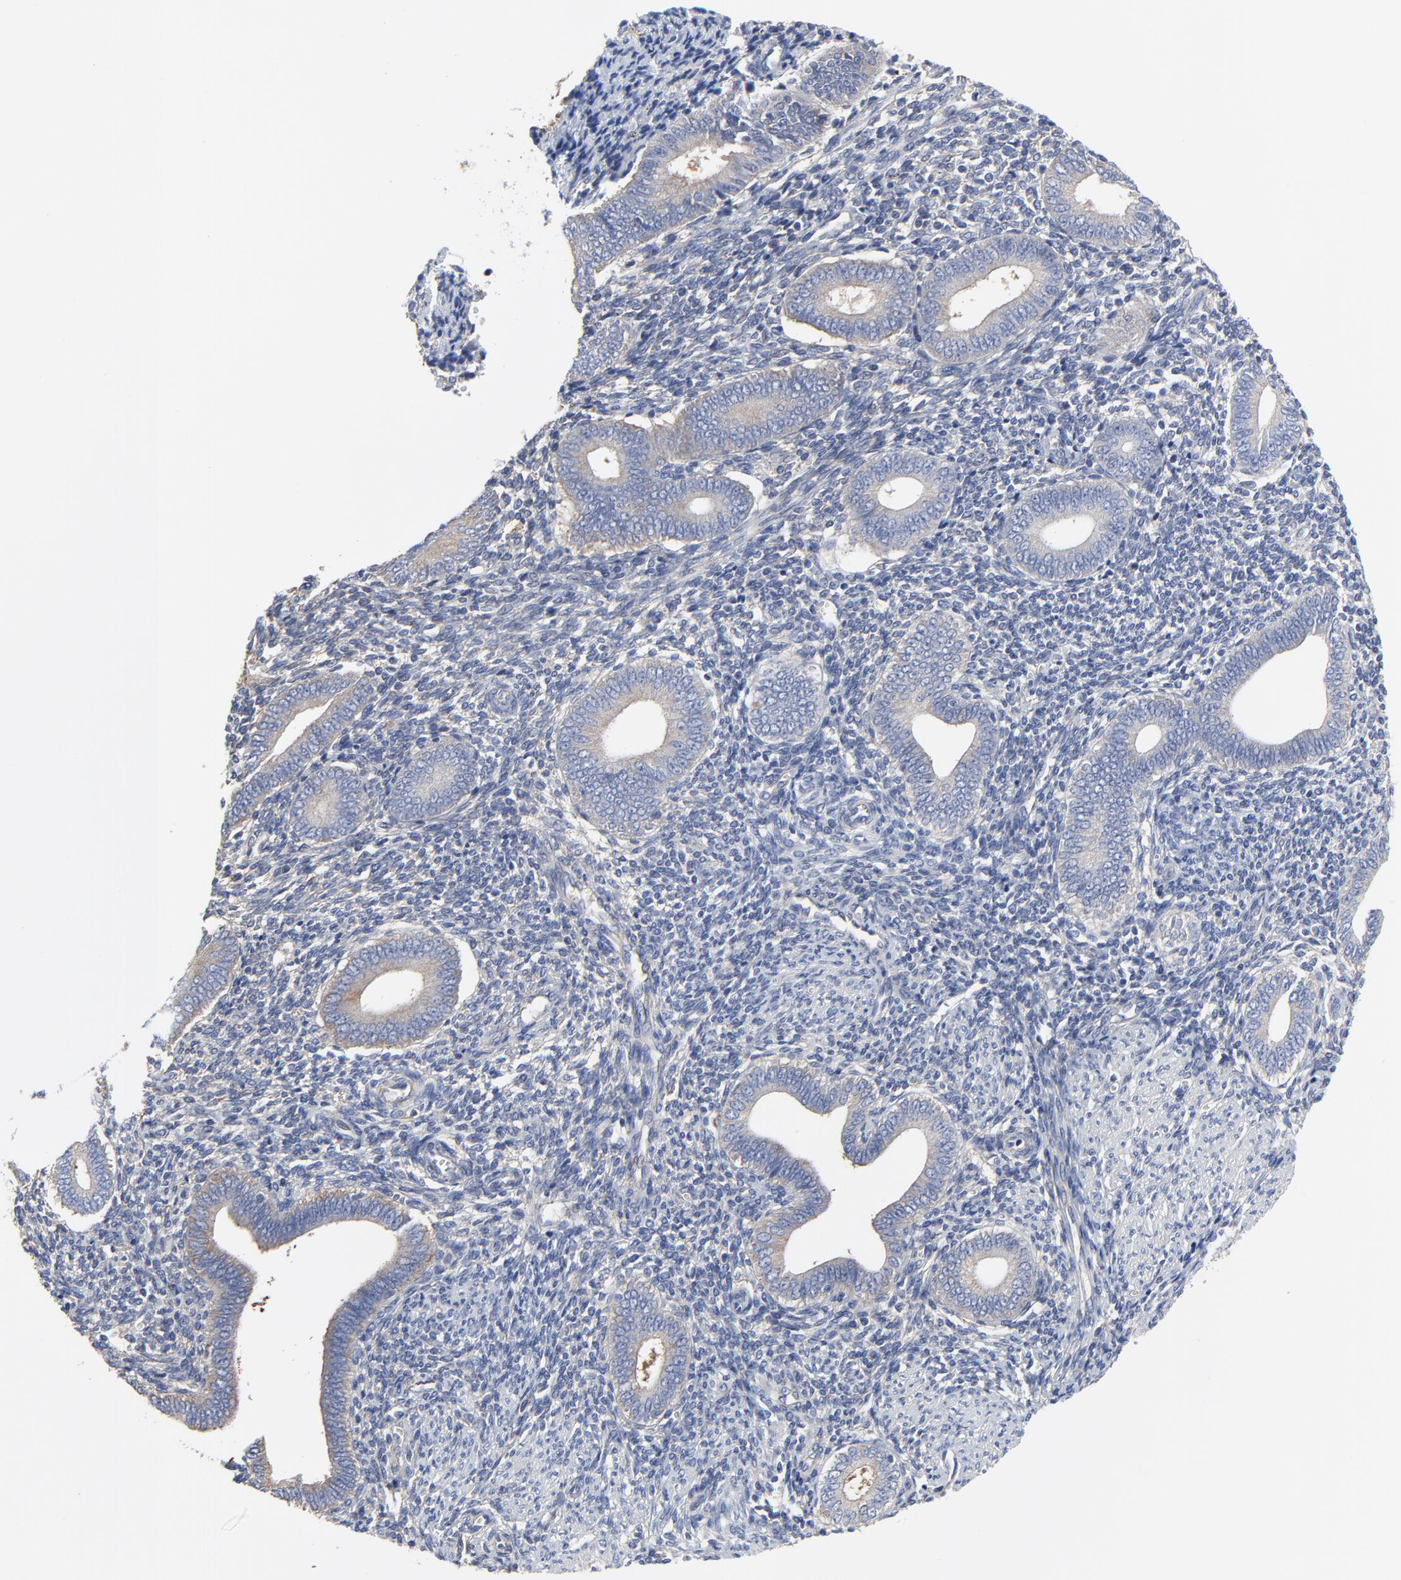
{"staining": {"intensity": "negative", "quantity": "none", "location": "none"}, "tissue": "endometrium", "cell_type": "Cells in endometrial stroma", "image_type": "normal", "snomed": [{"axis": "morphology", "description": "Normal tissue, NOS"}, {"axis": "topography", "description": "Uterus"}, {"axis": "topography", "description": "Endometrium"}], "caption": "A high-resolution image shows IHC staining of unremarkable endometrium, which reveals no significant expression in cells in endometrial stroma.", "gene": "NXF3", "patient": {"sex": "female", "age": 33}}